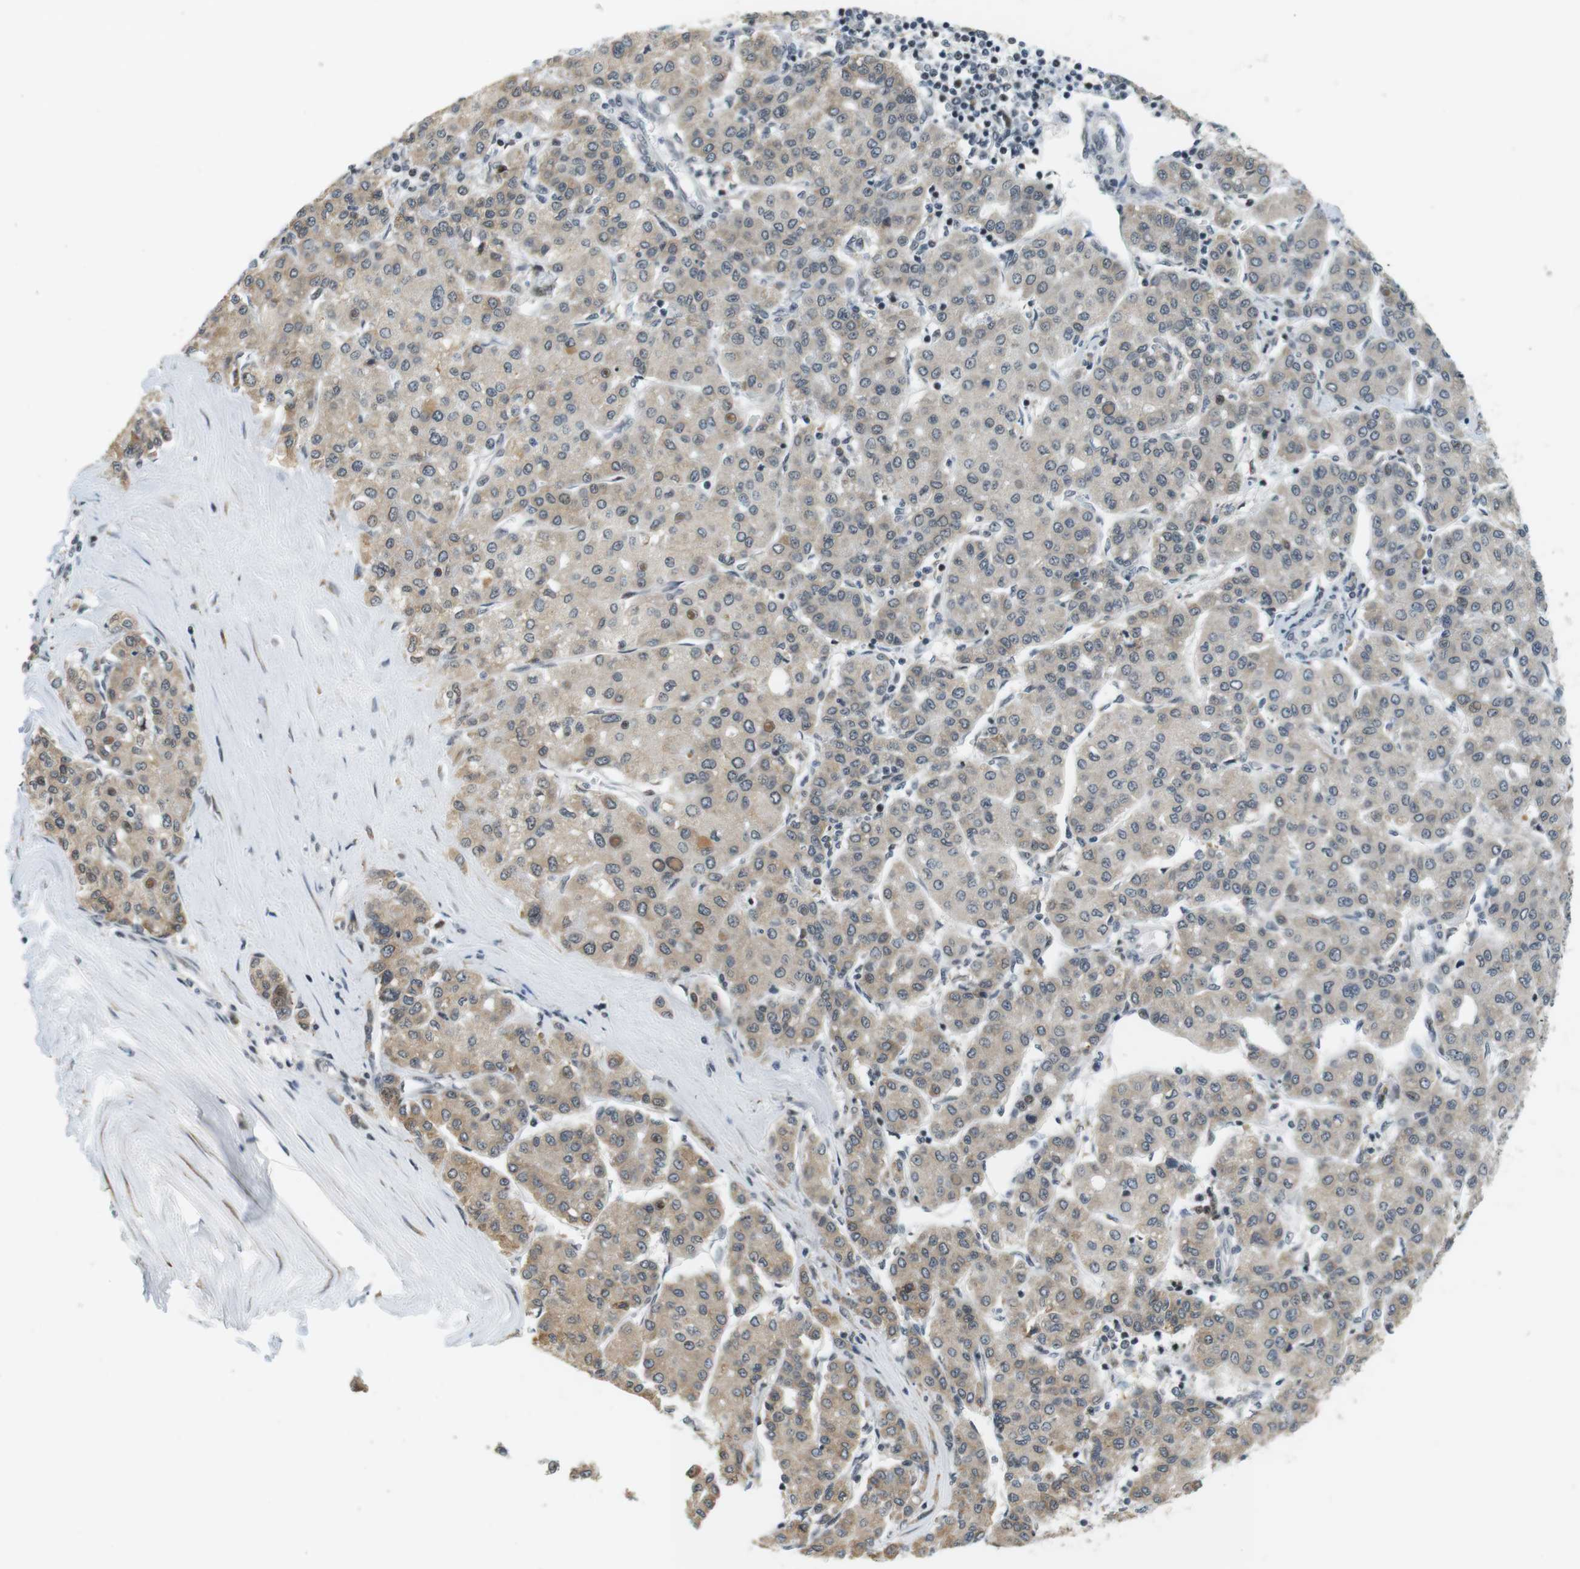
{"staining": {"intensity": "weak", "quantity": ">75%", "location": "cytoplasmic/membranous"}, "tissue": "liver cancer", "cell_type": "Tumor cells", "image_type": "cancer", "snomed": [{"axis": "morphology", "description": "Carcinoma, Hepatocellular, NOS"}, {"axis": "topography", "description": "Liver"}], "caption": "Immunohistochemistry of hepatocellular carcinoma (liver) demonstrates low levels of weak cytoplasmic/membranous expression in about >75% of tumor cells. Nuclei are stained in blue.", "gene": "RNF38", "patient": {"sex": "male", "age": 65}}